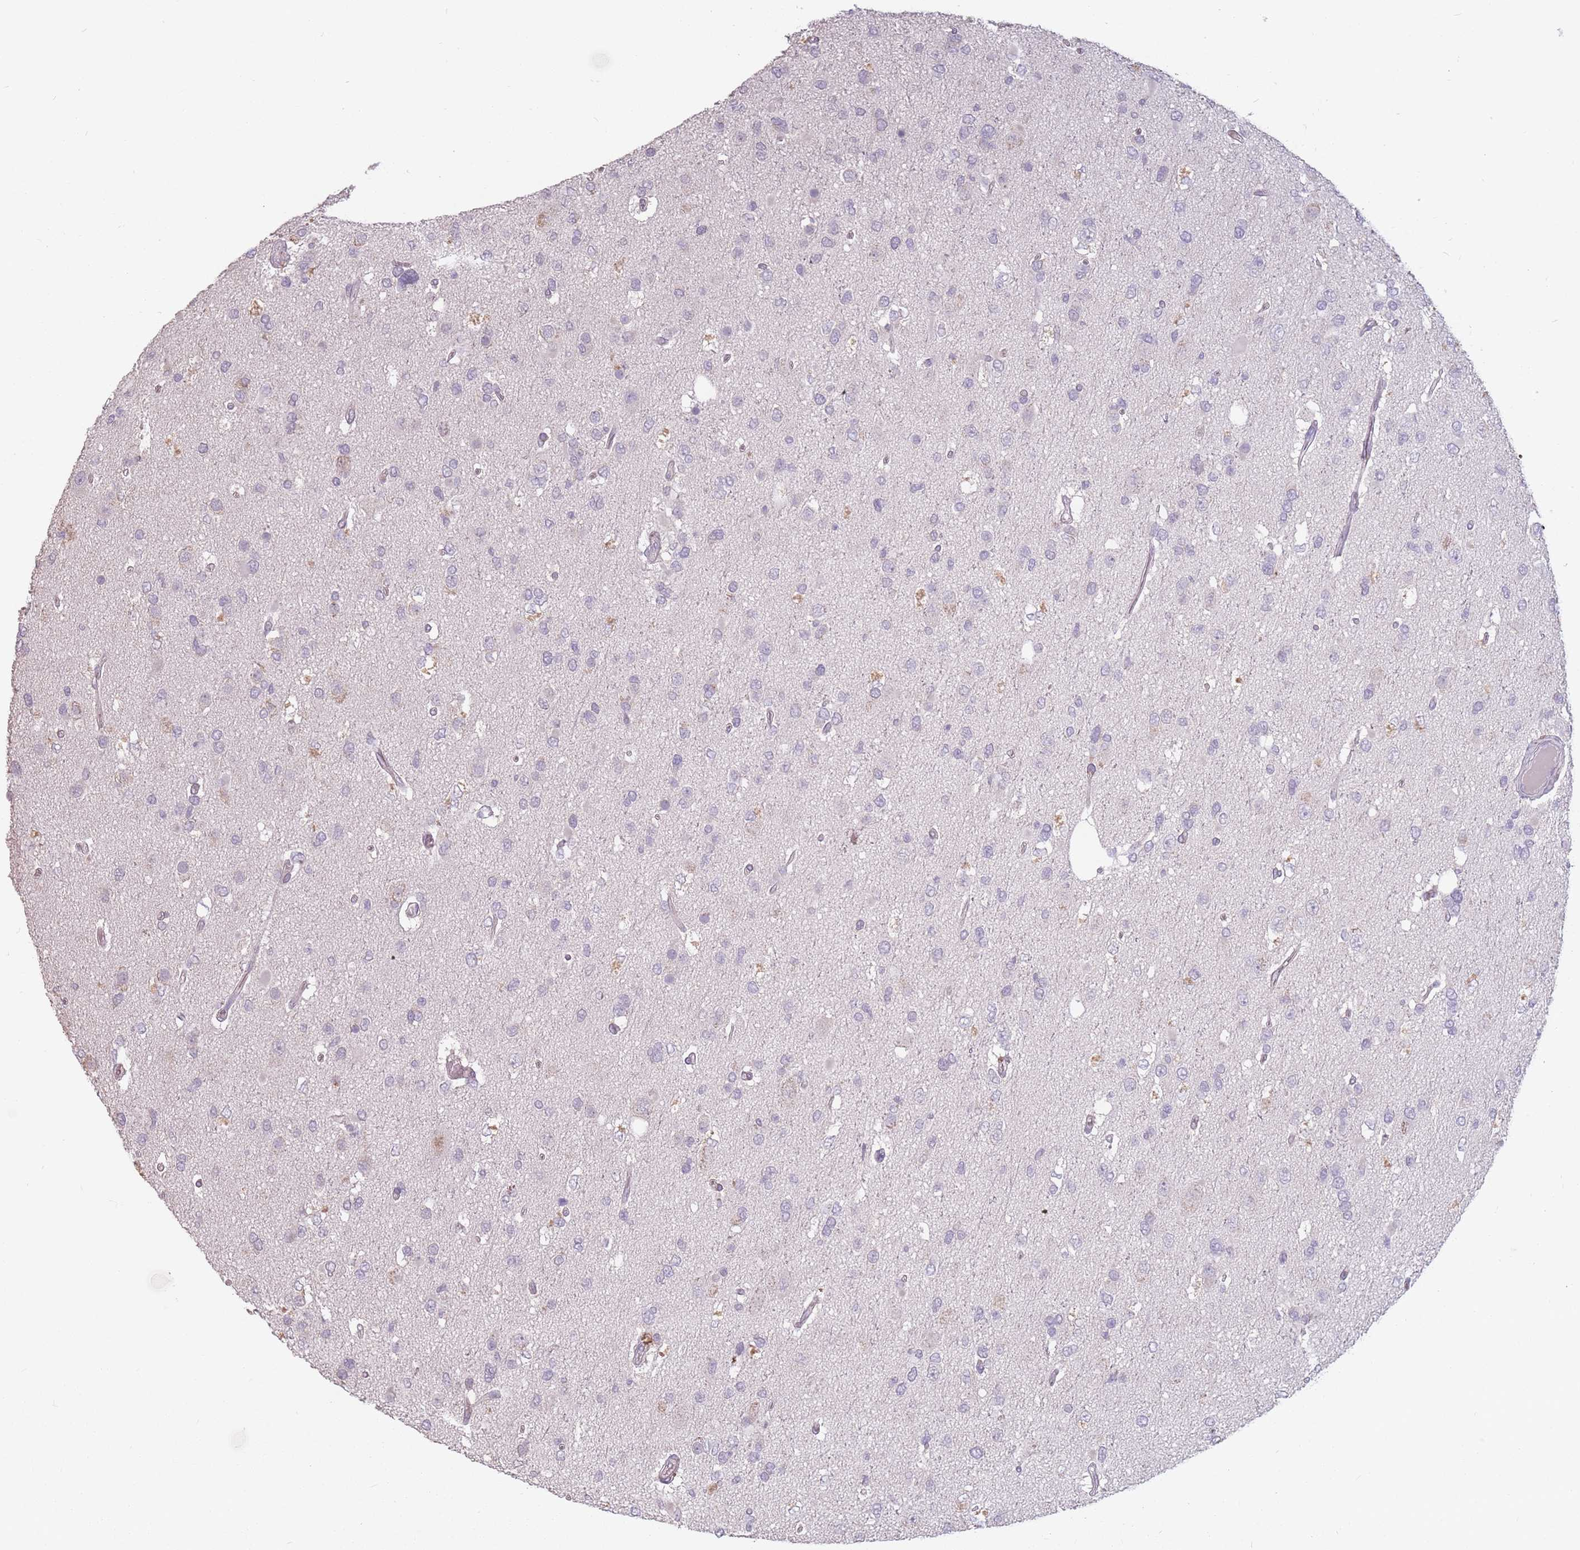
{"staining": {"intensity": "negative", "quantity": "none", "location": "none"}, "tissue": "glioma", "cell_type": "Tumor cells", "image_type": "cancer", "snomed": [{"axis": "morphology", "description": "Glioma, malignant, High grade"}, {"axis": "topography", "description": "Brain"}], "caption": "The immunohistochemistry photomicrograph has no significant staining in tumor cells of high-grade glioma (malignant) tissue.", "gene": "RPS9", "patient": {"sex": "male", "age": 53}}